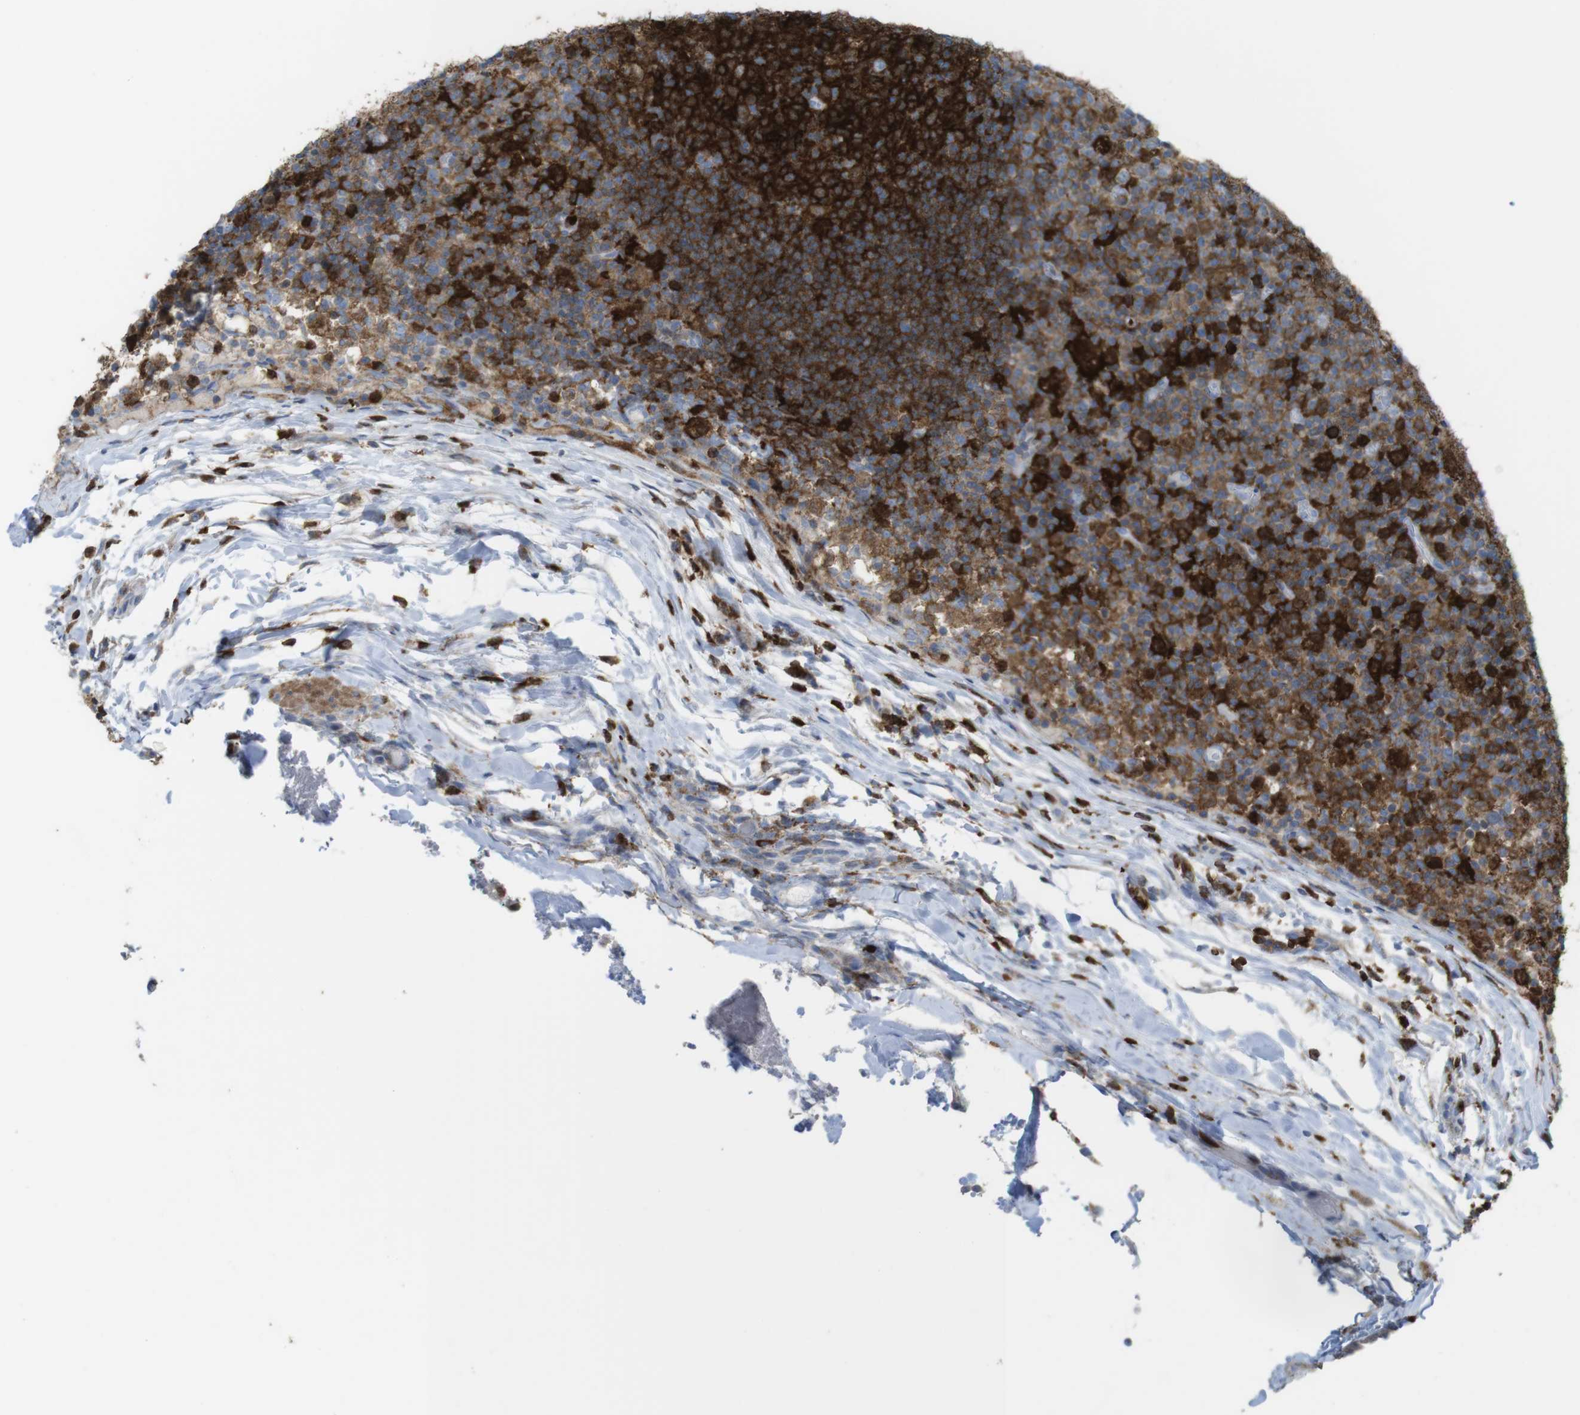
{"staining": {"intensity": "strong", "quantity": ">75%", "location": "cytoplasmic/membranous"}, "tissue": "lymph node", "cell_type": "Germinal center cells", "image_type": "normal", "snomed": [{"axis": "morphology", "description": "Normal tissue, NOS"}, {"axis": "morphology", "description": "Inflammation, NOS"}, {"axis": "topography", "description": "Lymph node"}], "caption": "The histopathology image shows staining of unremarkable lymph node, revealing strong cytoplasmic/membranous protein staining (brown color) within germinal center cells. Ihc stains the protein of interest in brown and the nuclei are stained blue.", "gene": "PRKCD", "patient": {"sex": "male", "age": 55}}